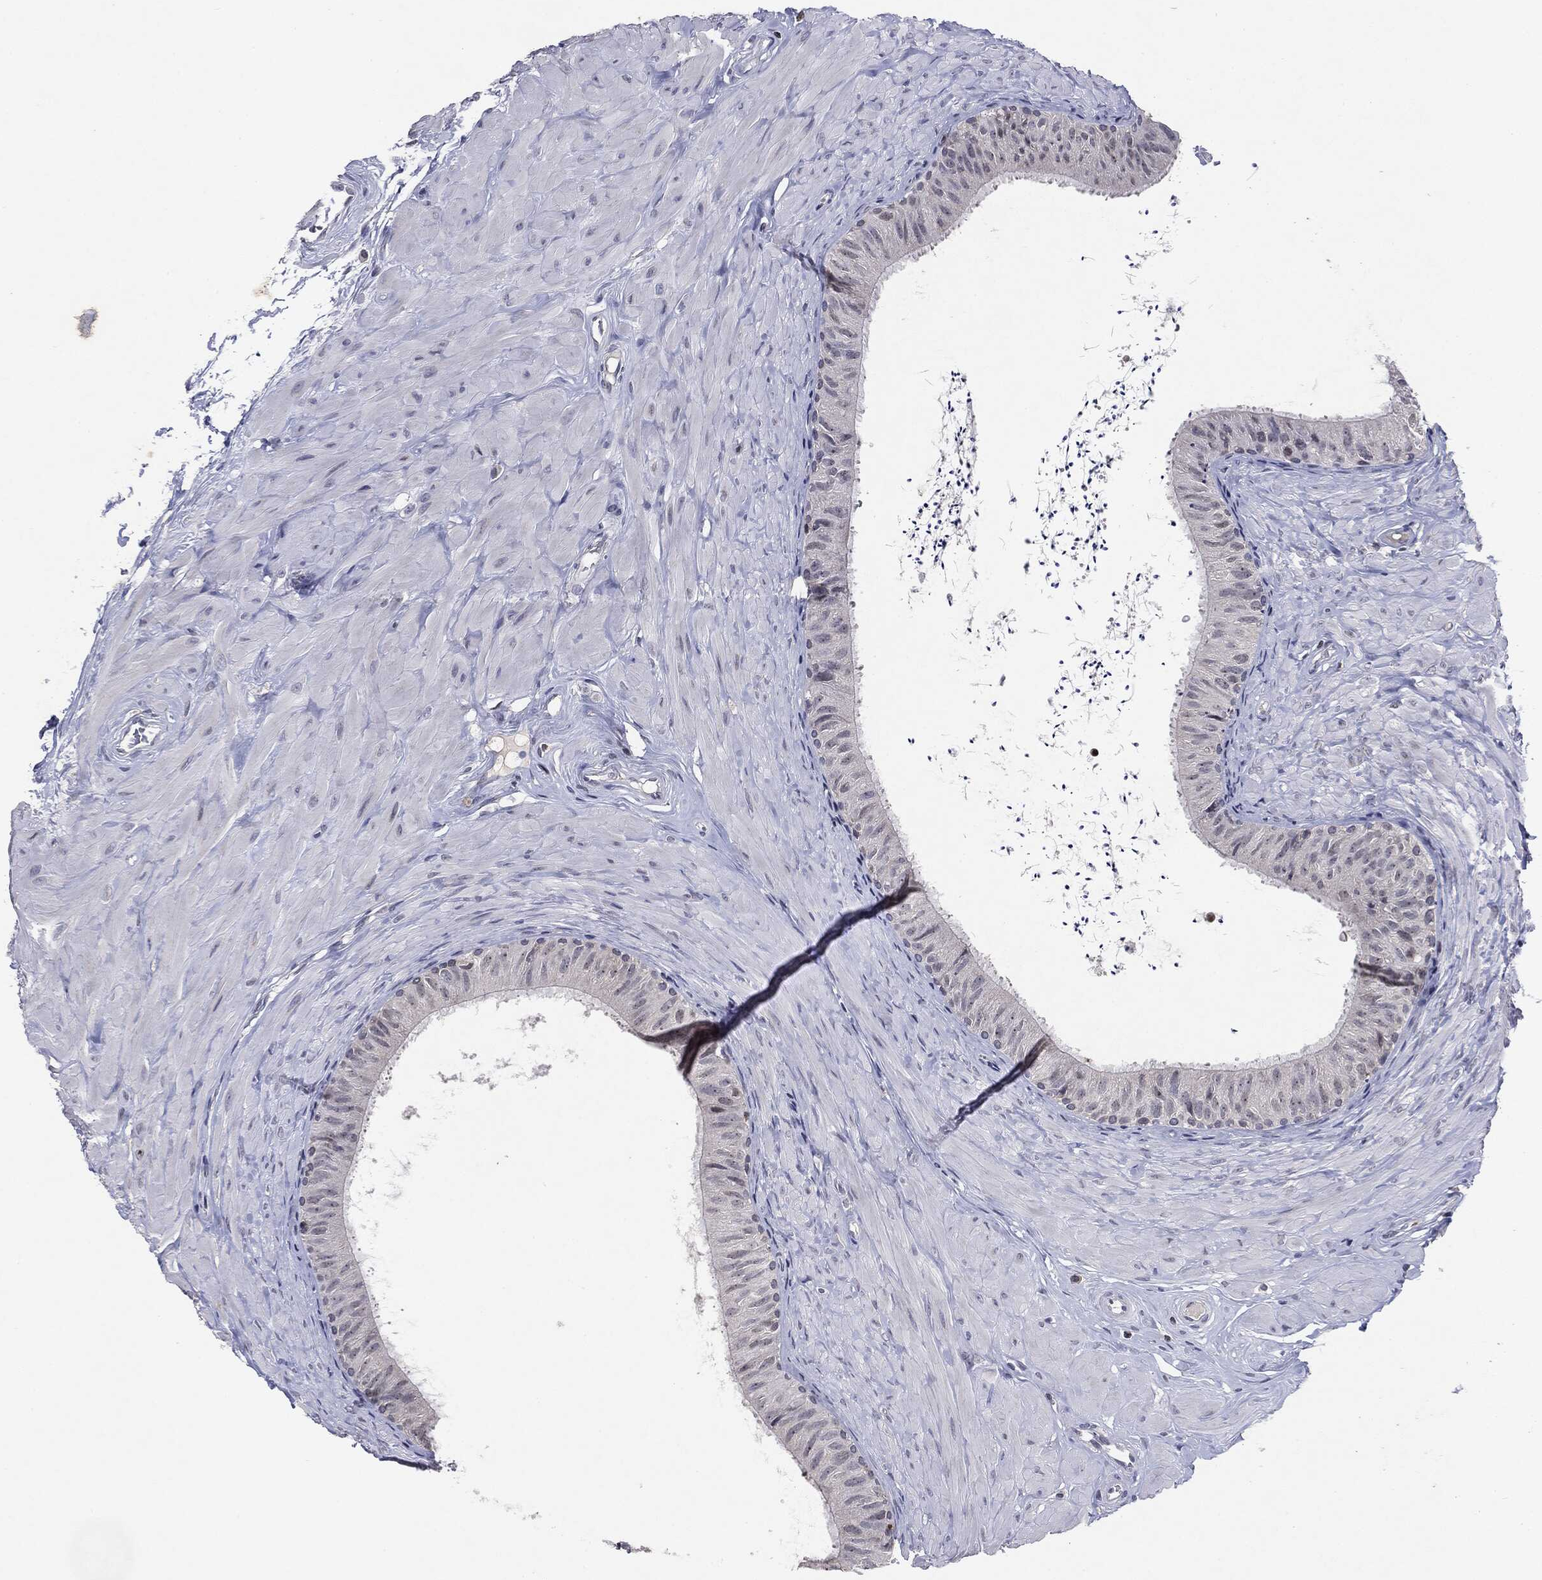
{"staining": {"intensity": "negative", "quantity": "none", "location": "none"}, "tissue": "epididymis", "cell_type": "Glandular cells", "image_type": "normal", "snomed": [{"axis": "morphology", "description": "Normal tissue, NOS"}, {"axis": "topography", "description": "Epididymis"}], "caption": "The photomicrograph demonstrates no staining of glandular cells in benign epididymis.", "gene": "KIF2C", "patient": {"sex": "male", "age": 34}}